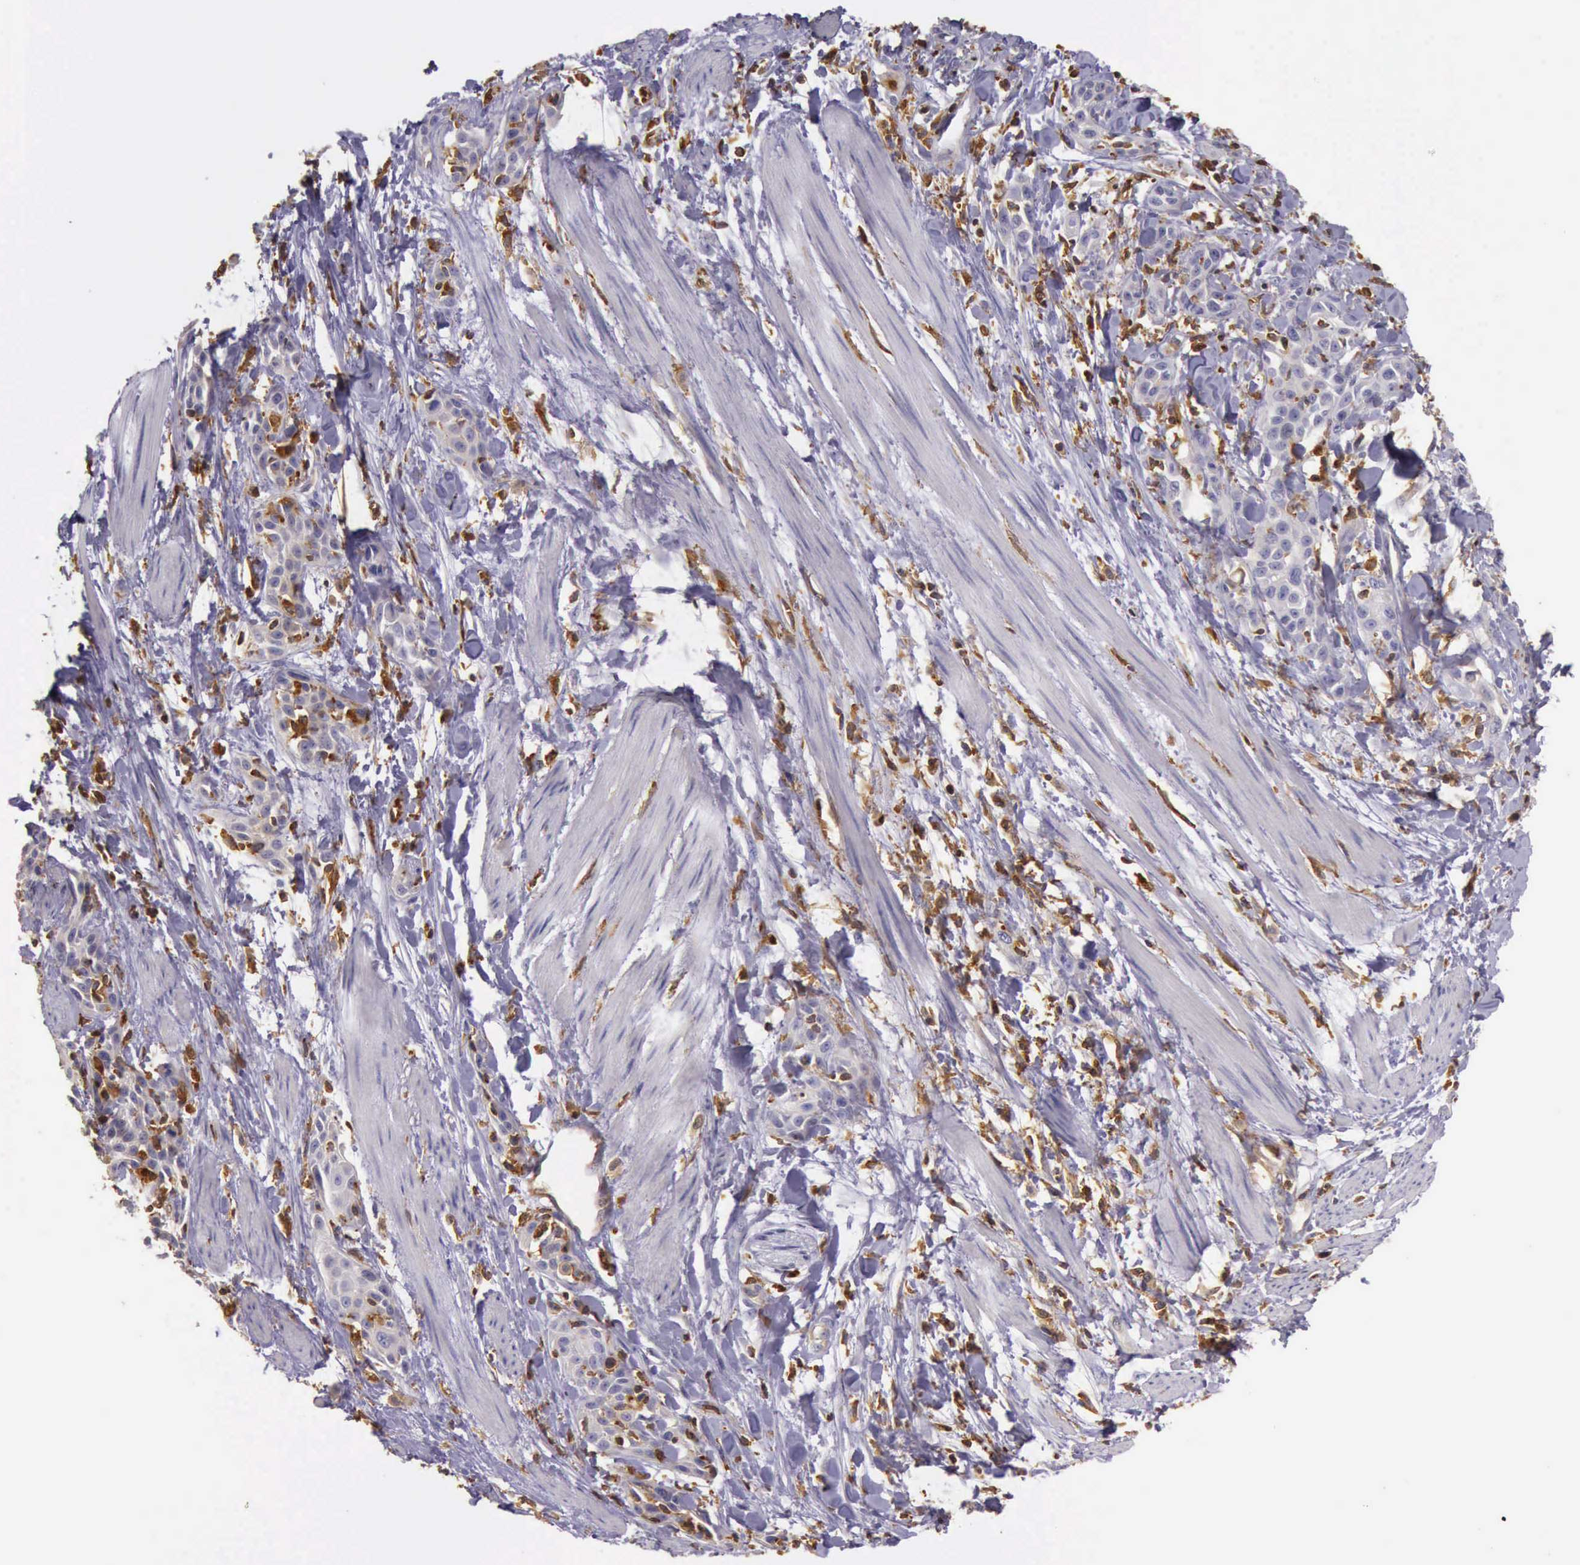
{"staining": {"intensity": "weak", "quantity": "<25%", "location": "cytoplasmic/membranous"}, "tissue": "skin cancer", "cell_type": "Tumor cells", "image_type": "cancer", "snomed": [{"axis": "morphology", "description": "Squamous cell carcinoma, NOS"}, {"axis": "topography", "description": "Skin"}, {"axis": "topography", "description": "Anal"}], "caption": "This histopathology image is of skin cancer stained with immunohistochemistry to label a protein in brown with the nuclei are counter-stained blue. There is no positivity in tumor cells.", "gene": "ARHGAP4", "patient": {"sex": "male", "age": 64}}